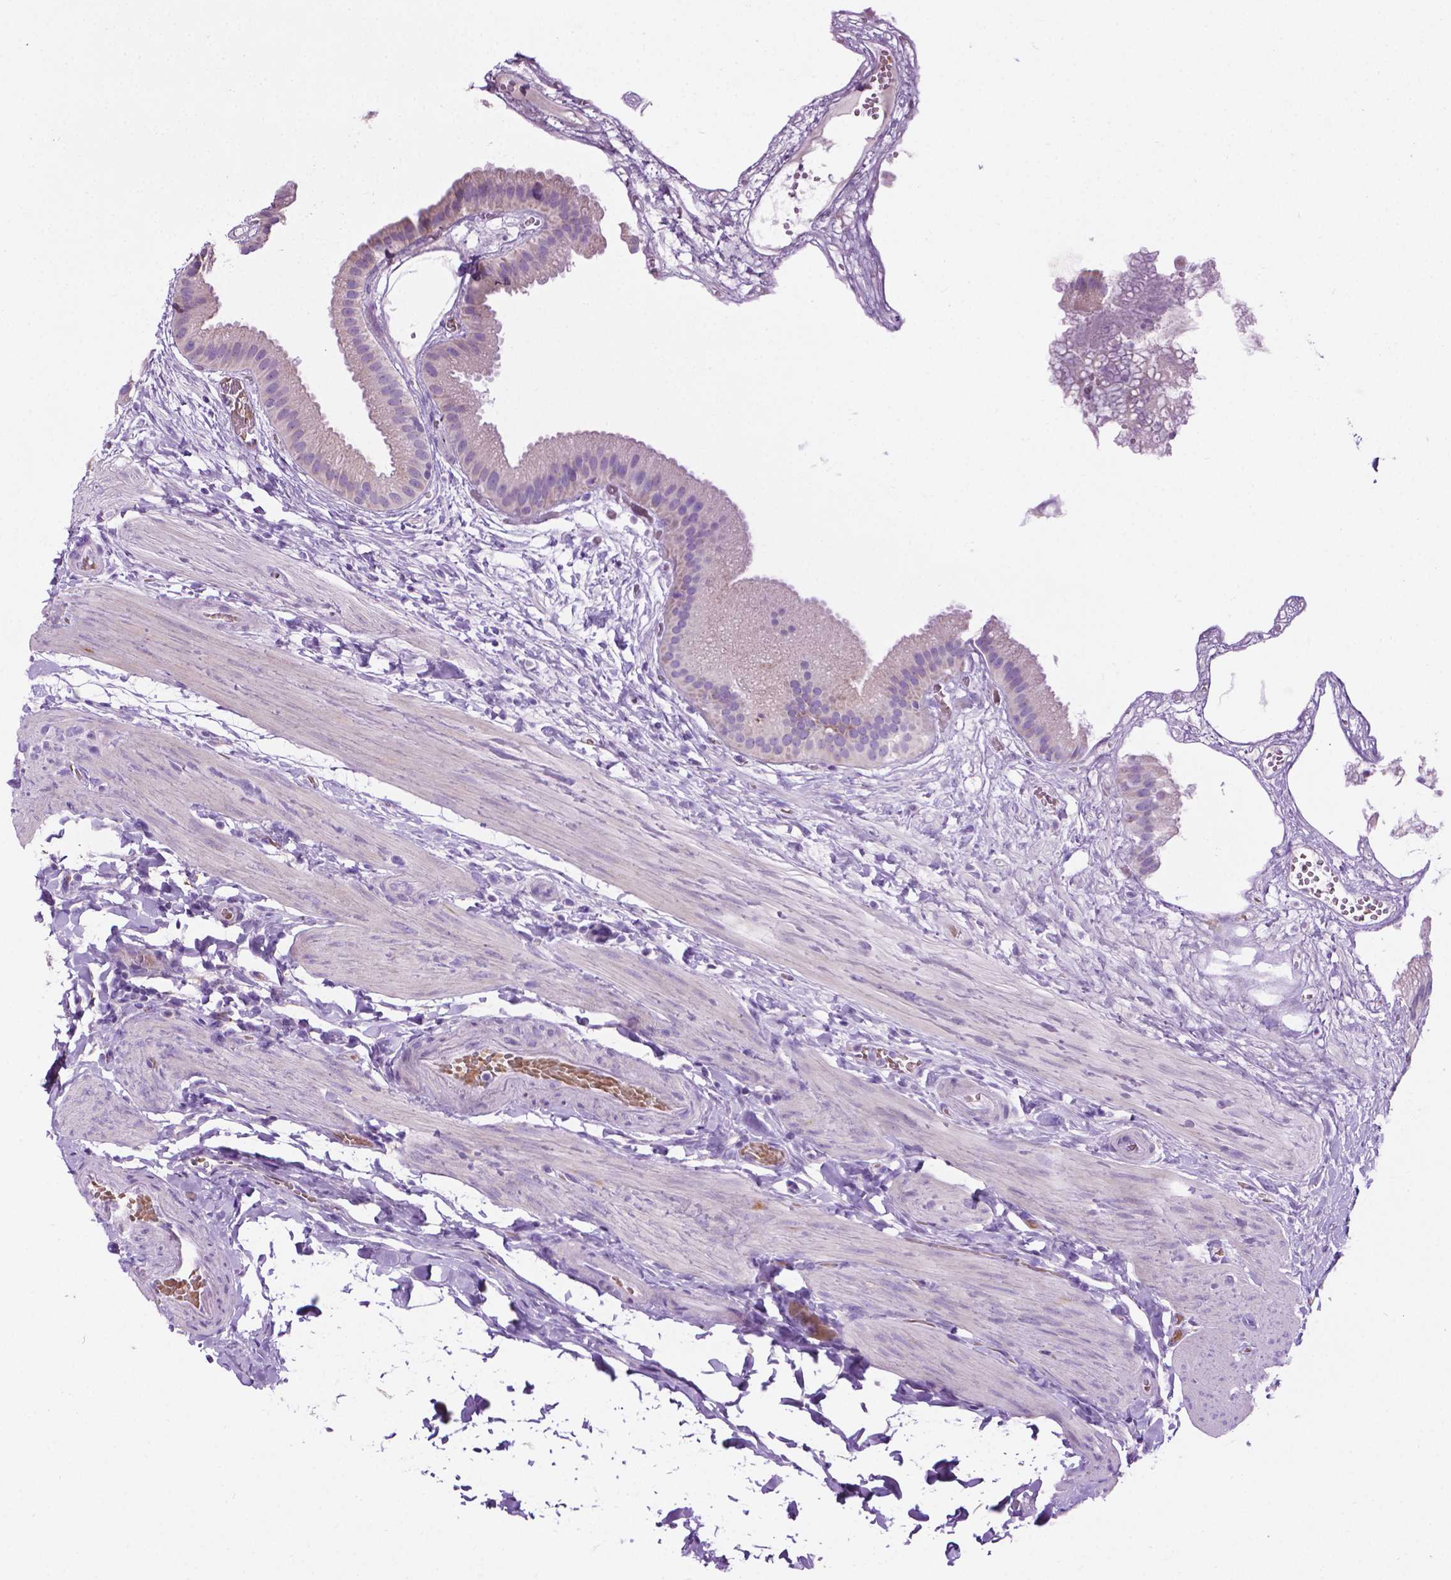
{"staining": {"intensity": "negative", "quantity": "none", "location": "none"}, "tissue": "gallbladder", "cell_type": "Glandular cells", "image_type": "normal", "snomed": [{"axis": "morphology", "description": "Normal tissue, NOS"}, {"axis": "topography", "description": "Gallbladder"}], "caption": "Protein analysis of normal gallbladder exhibits no significant expression in glandular cells. (Stains: DAB (3,3'-diaminobenzidine) IHC with hematoxylin counter stain, Microscopy: brightfield microscopy at high magnification).", "gene": "TMEM132E", "patient": {"sex": "female", "age": 63}}